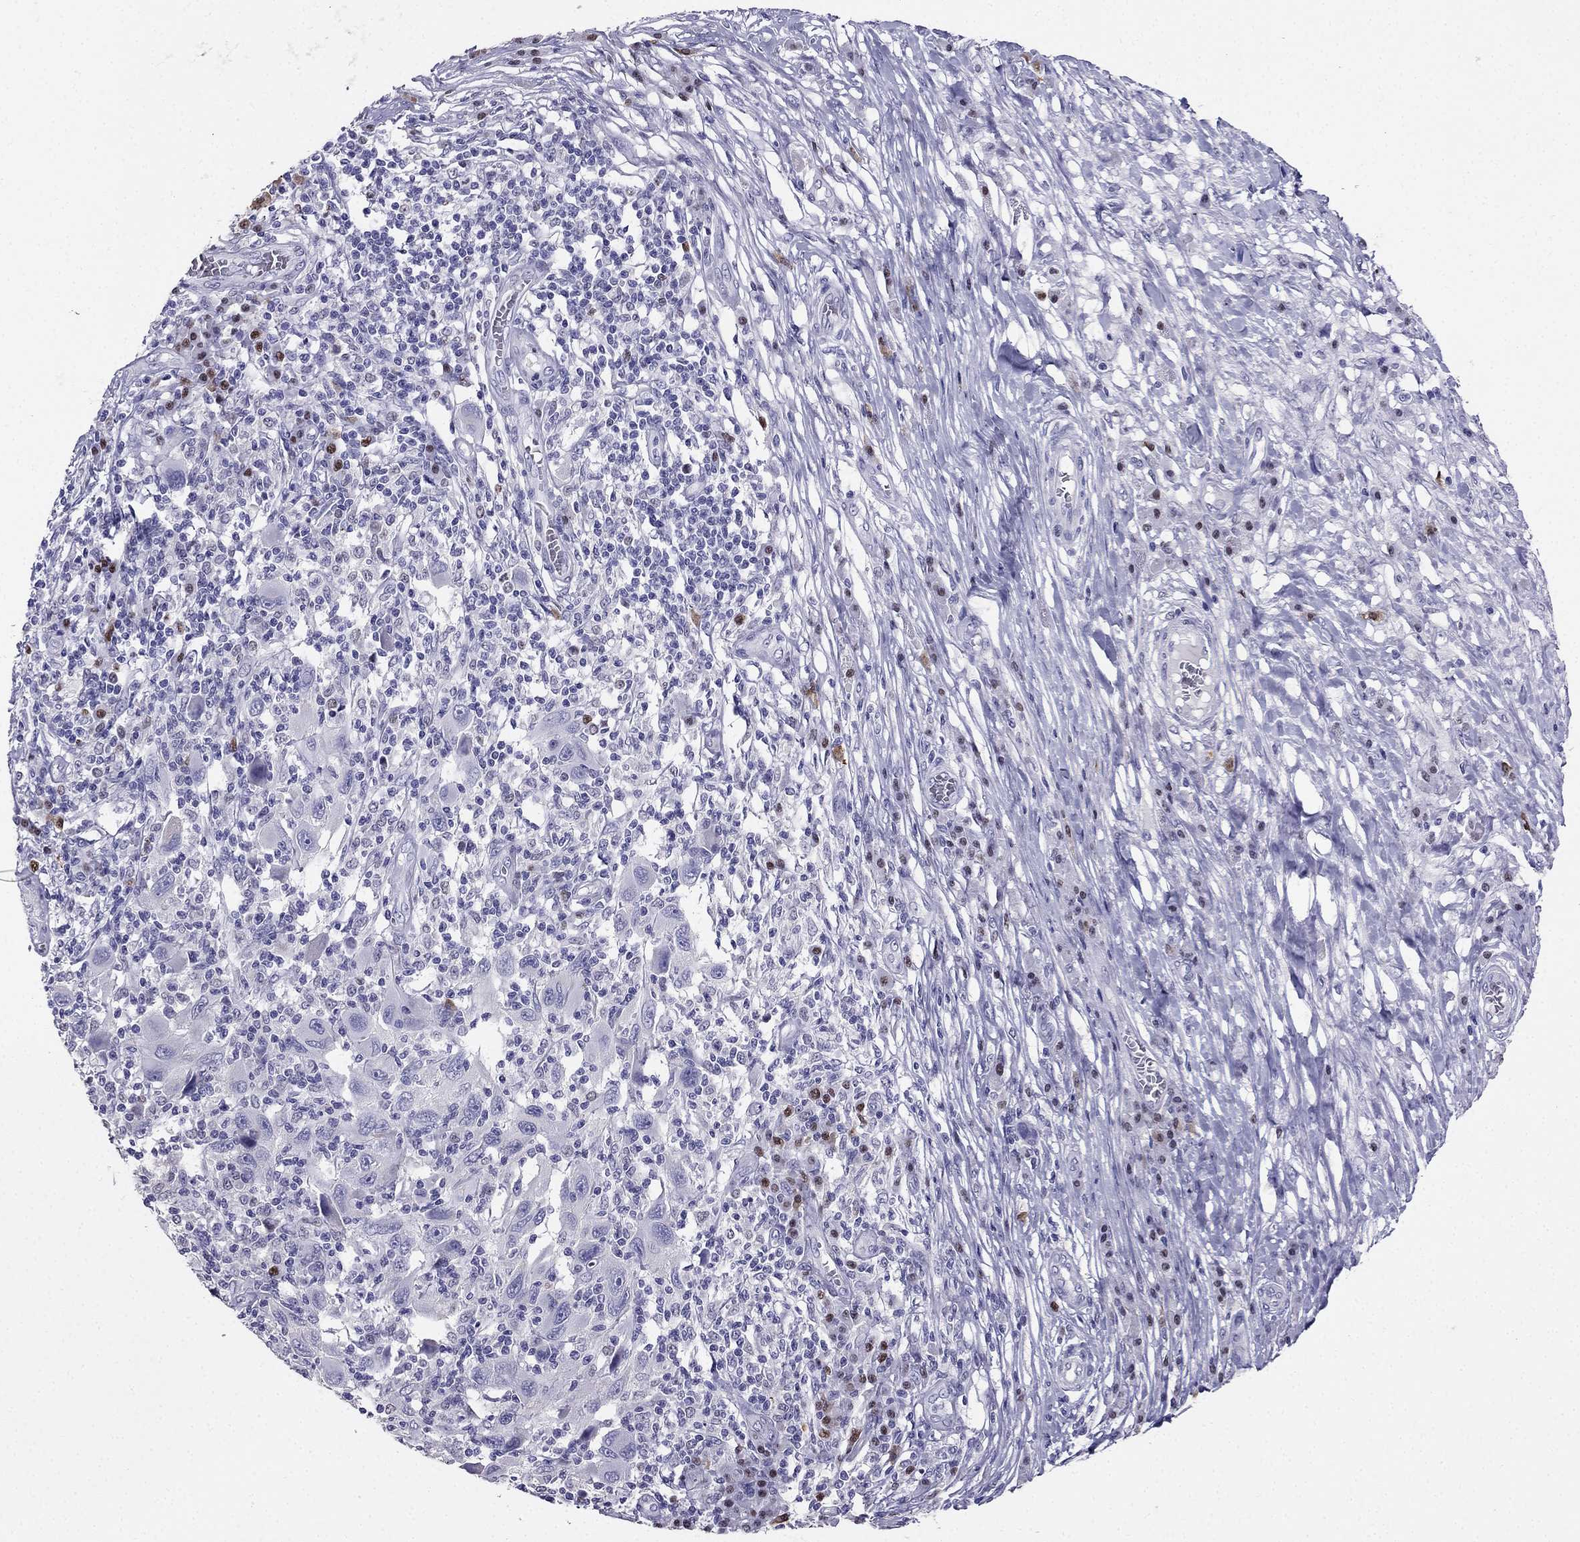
{"staining": {"intensity": "negative", "quantity": "none", "location": "none"}, "tissue": "melanoma", "cell_type": "Tumor cells", "image_type": "cancer", "snomed": [{"axis": "morphology", "description": "Malignant melanoma, NOS"}, {"axis": "topography", "description": "Skin"}], "caption": "This histopathology image is of melanoma stained with immunohistochemistry to label a protein in brown with the nuclei are counter-stained blue. There is no positivity in tumor cells.", "gene": "ARID3A", "patient": {"sex": "male", "age": 53}}